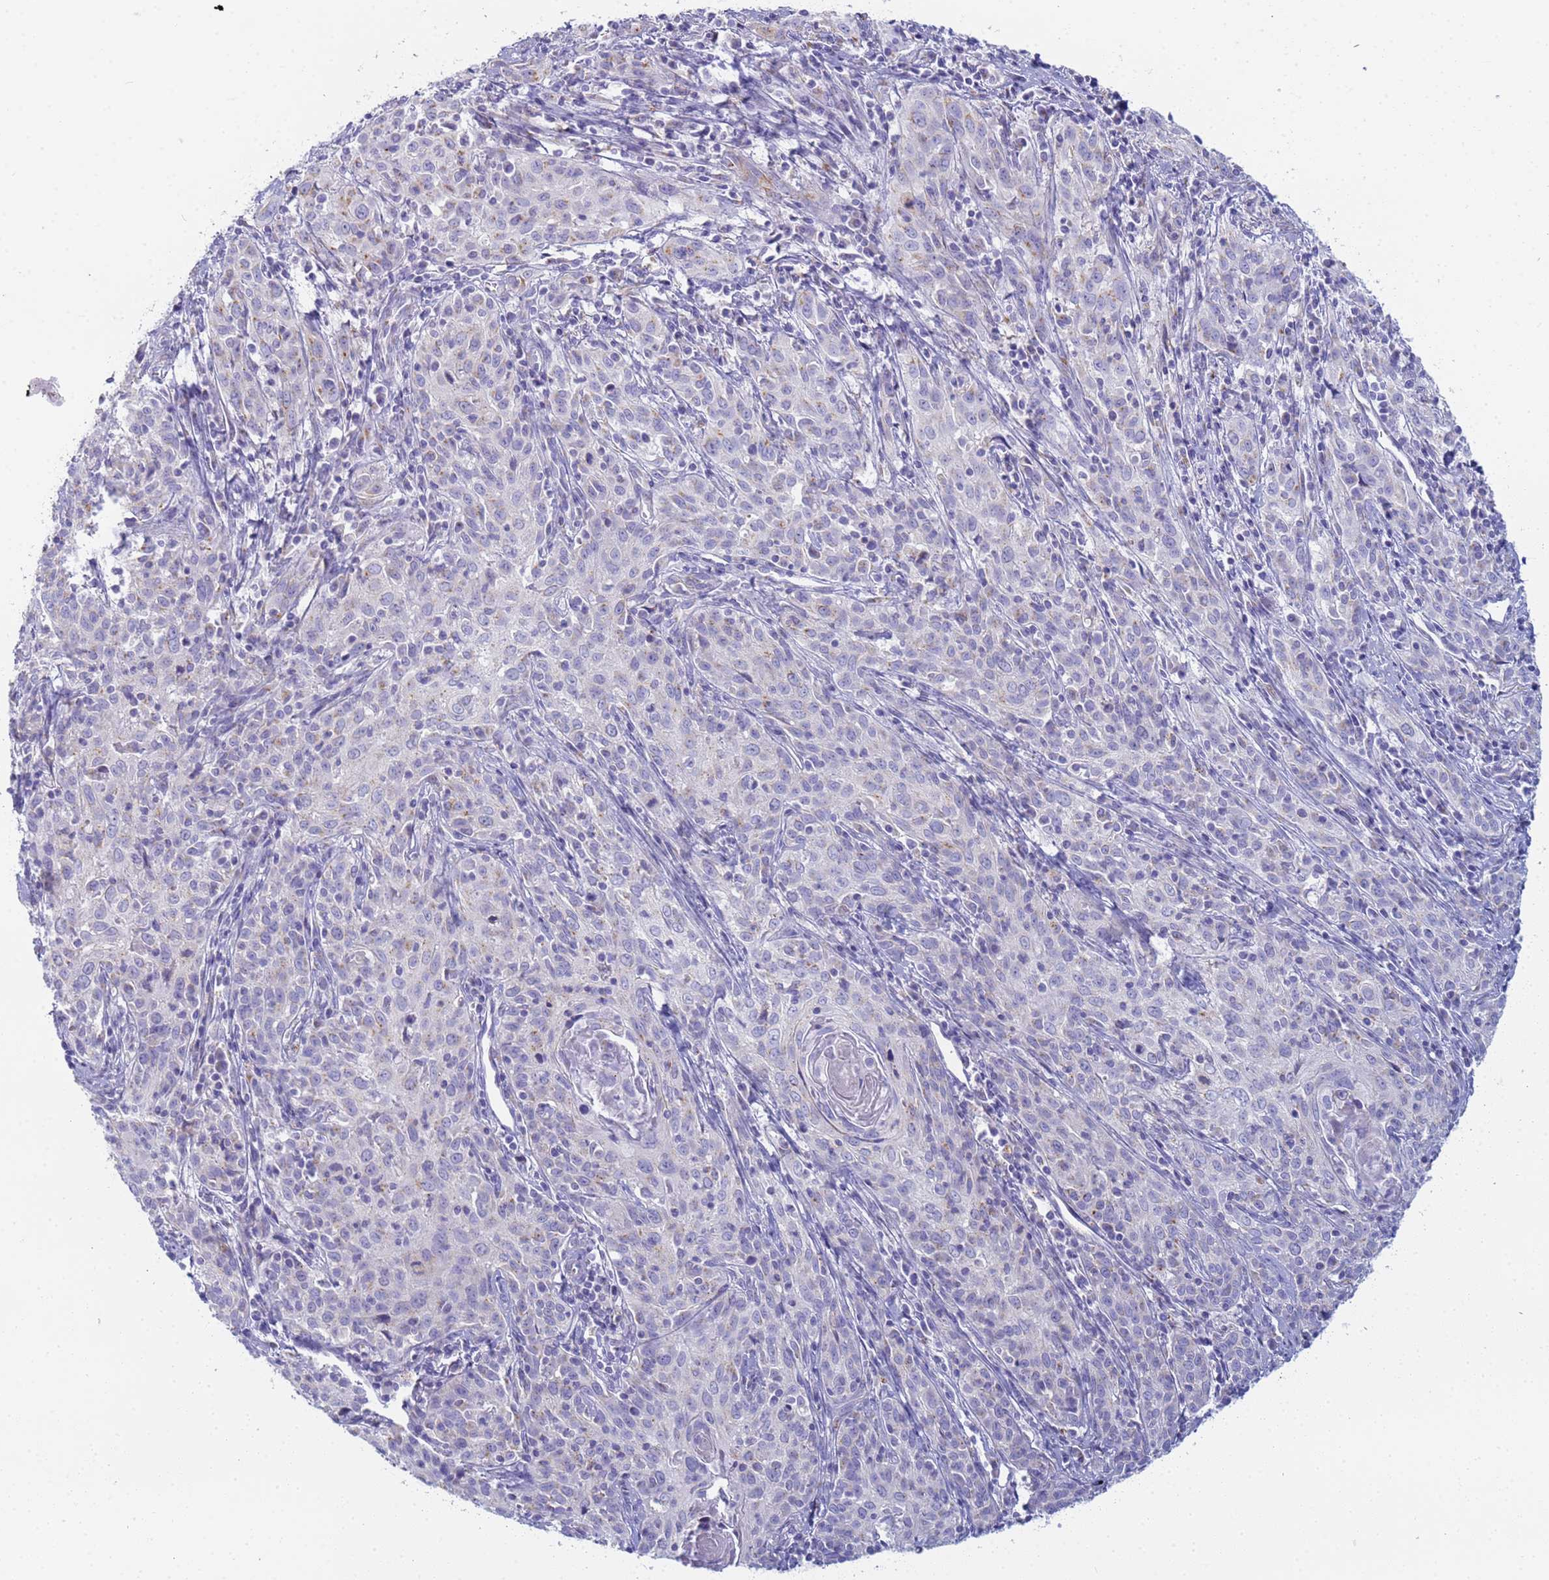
{"staining": {"intensity": "negative", "quantity": "none", "location": "none"}, "tissue": "cervical cancer", "cell_type": "Tumor cells", "image_type": "cancer", "snomed": [{"axis": "morphology", "description": "Squamous cell carcinoma, NOS"}, {"axis": "topography", "description": "Cervix"}], "caption": "The histopathology image displays no significant positivity in tumor cells of squamous cell carcinoma (cervical).", "gene": "CR1", "patient": {"sex": "female", "age": 57}}